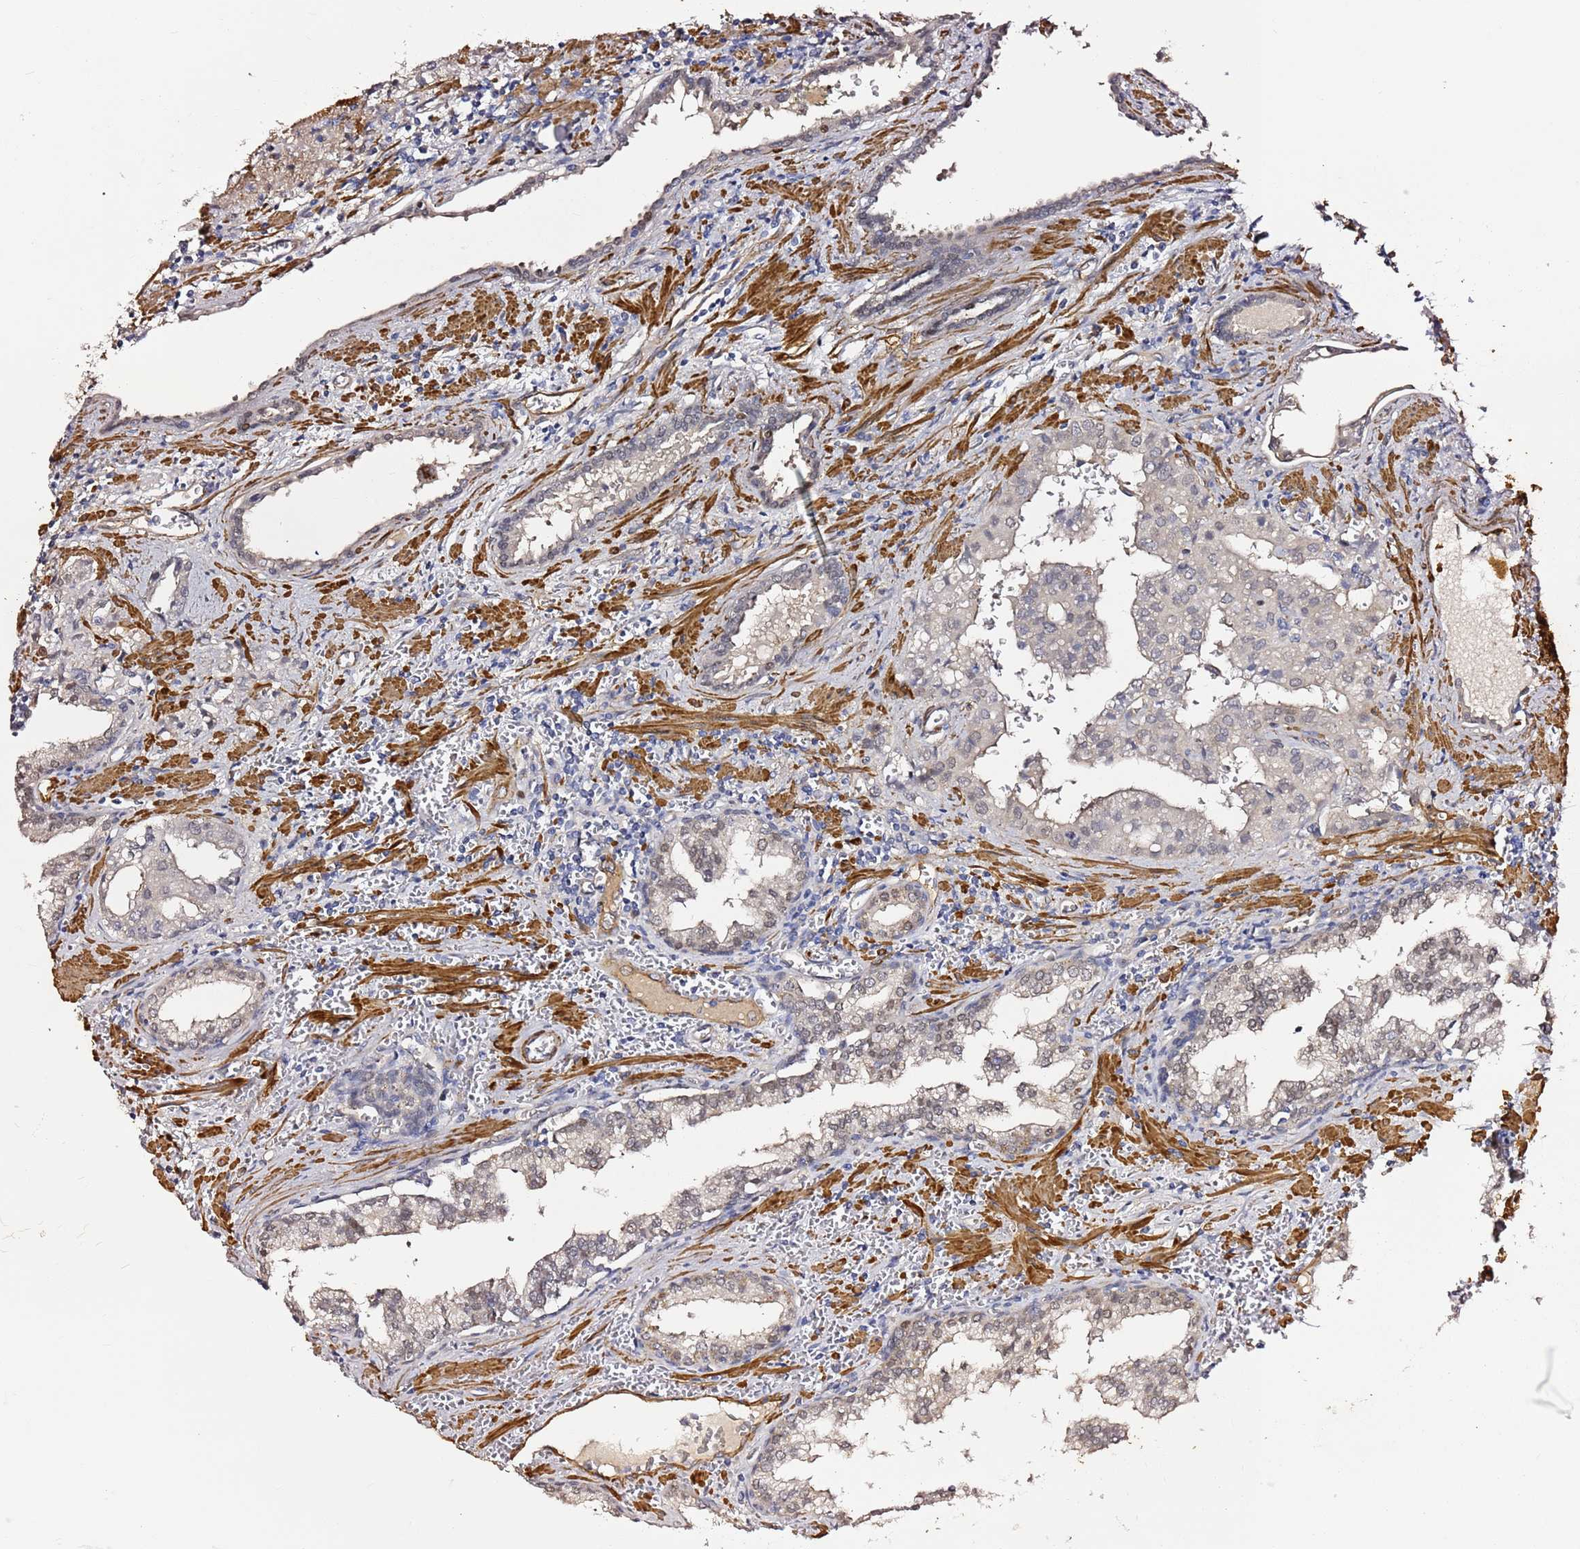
{"staining": {"intensity": "weak", "quantity": "<25%", "location": "nuclear"}, "tissue": "prostate cancer", "cell_type": "Tumor cells", "image_type": "cancer", "snomed": [{"axis": "morphology", "description": "Adenocarcinoma, High grade"}, {"axis": "topography", "description": "Prostate"}], "caption": "An immunohistochemistry micrograph of prostate high-grade adenocarcinoma is shown. There is no staining in tumor cells of prostate high-grade adenocarcinoma.", "gene": "EPS8L1", "patient": {"sex": "male", "age": 68}}